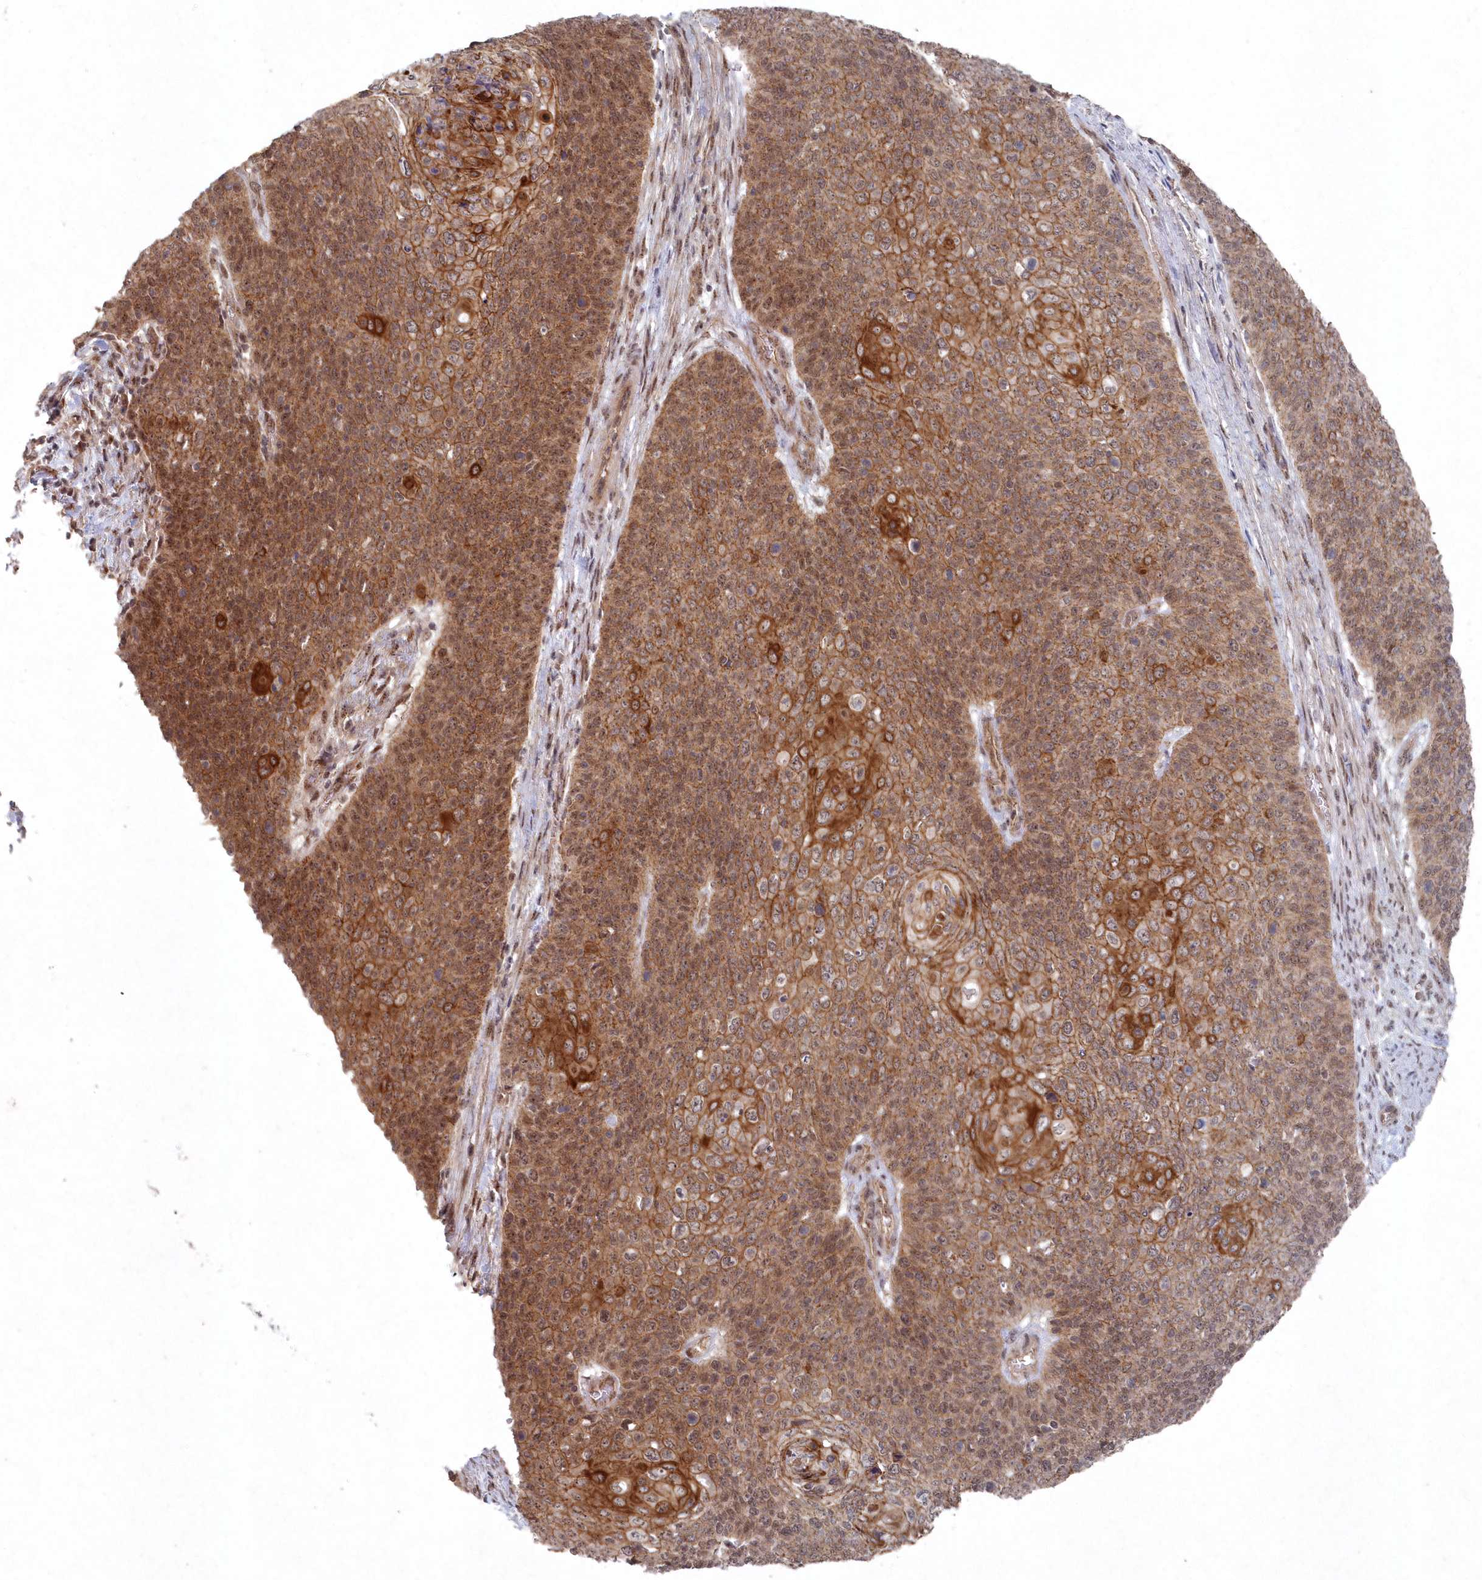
{"staining": {"intensity": "moderate", "quantity": ">75%", "location": "cytoplasmic/membranous"}, "tissue": "cervical cancer", "cell_type": "Tumor cells", "image_type": "cancer", "snomed": [{"axis": "morphology", "description": "Squamous cell carcinoma, NOS"}, {"axis": "topography", "description": "Cervix"}], "caption": "High-magnification brightfield microscopy of cervical squamous cell carcinoma stained with DAB (3,3'-diaminobenzidine) (brown) and counterstained with hematoxylin (blue). tumor cells exhibit moderate cytoplasmic/membranous positivity is seen in about>75% of cells. (DAB IHC with brightfield microscopy, high magnification).", "gene": "VSIG2", "patient": {"sex": "female", "age": 39}}